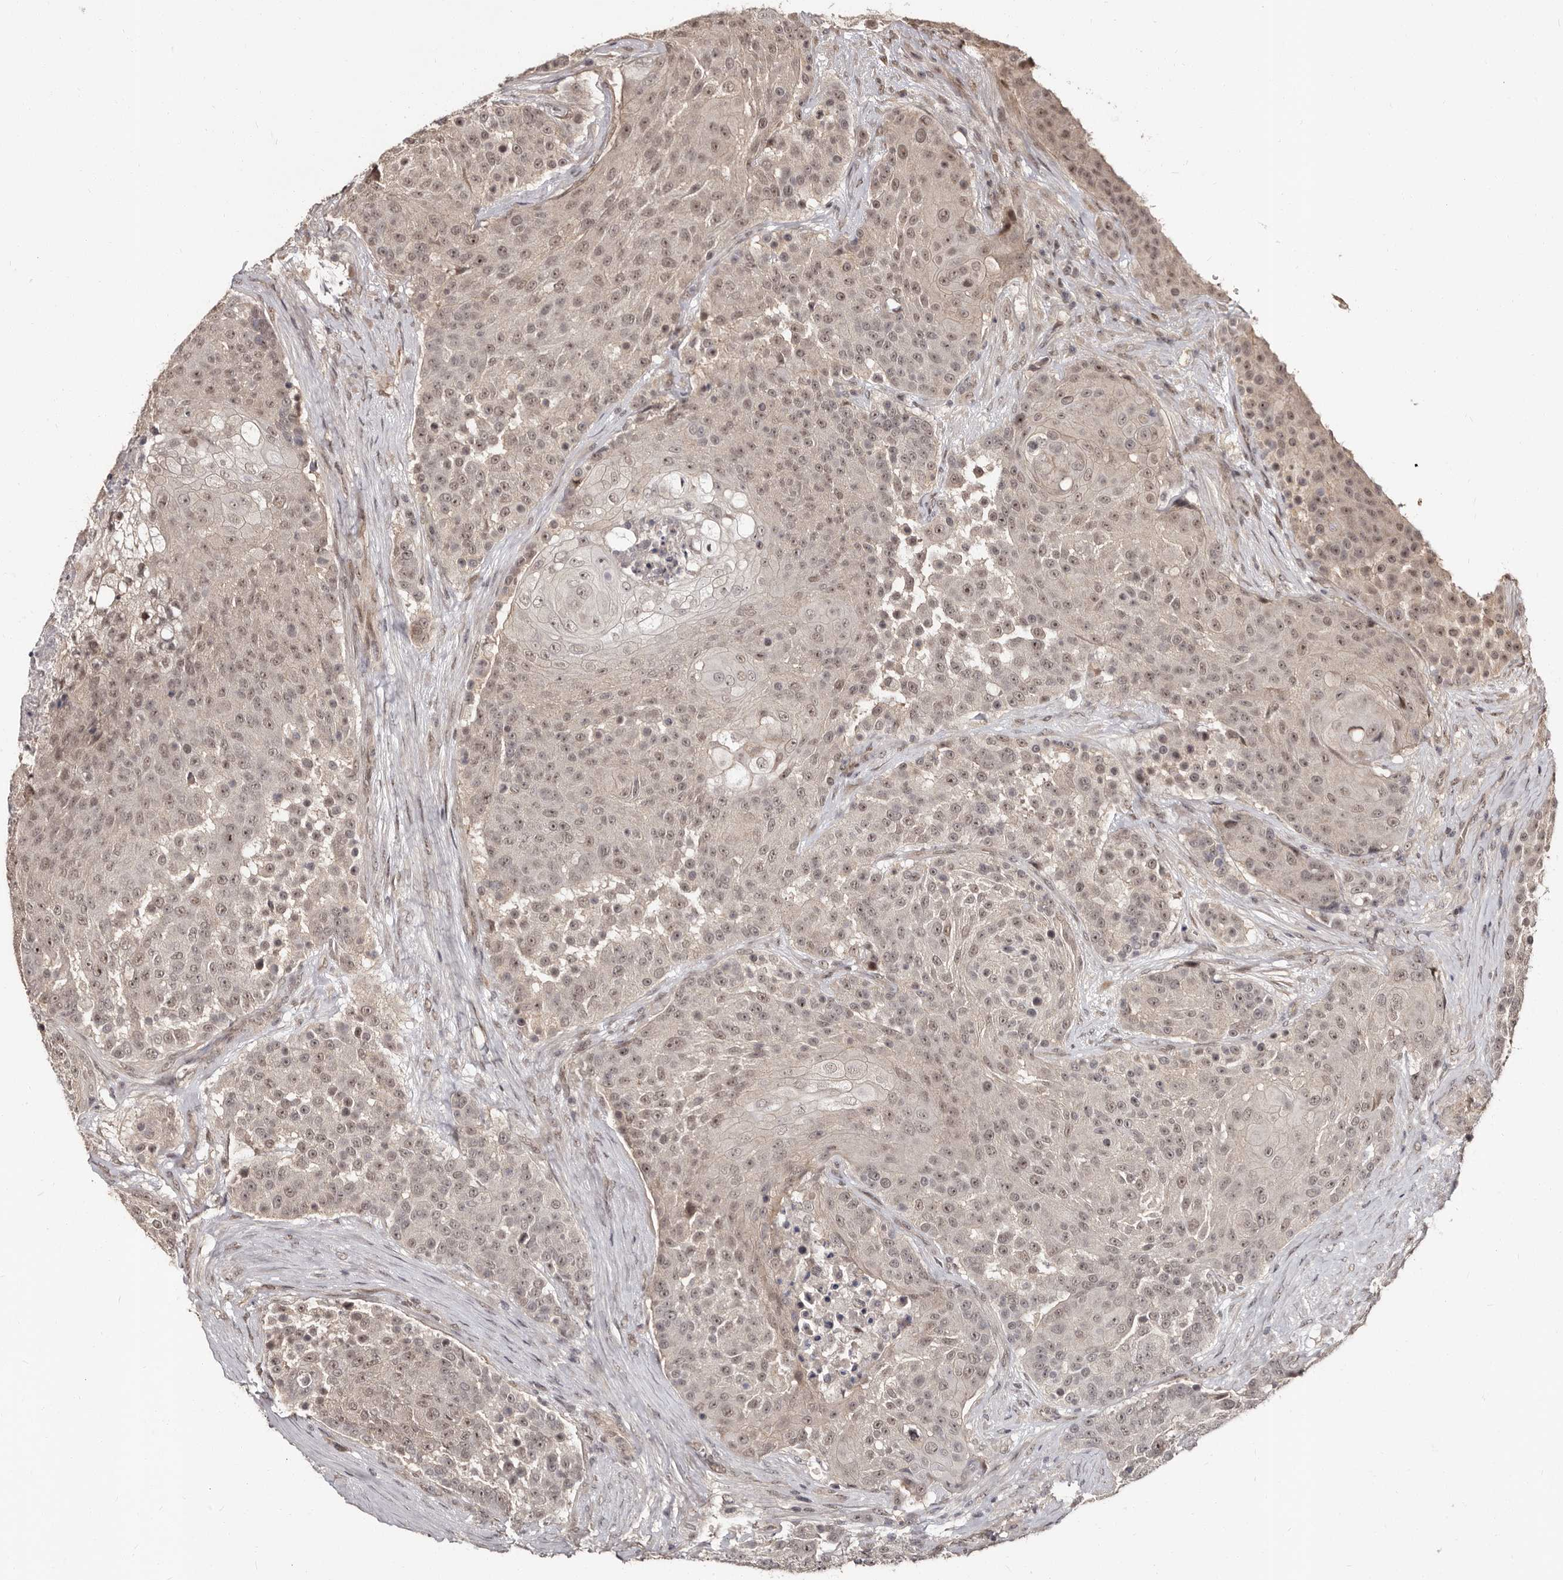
{"staining": {"intensity": "weak", "quantity": ">75%", "location": "nuclear"}, "tissue": "urothelial cancer", "cell_type": "Tumor cells", "image_type": "cancer", "snomed": [{"axis": "morphology", "description": "Urothelial carcinoma, High grade"}, {"axis": "topography", "description": "Urinary bladder"}], "caption": "High-magnification brightfield microscopy of urothelial carcinoma (high-grade) stained with DAB (brown) and counterstained with hematoxylin (blue). tumor cells exhibit weak nuclear staining is appreciated in about>75% of cells.", "gene": "TBC1D22B", "patient": {"sex": "female", "age": 63}}